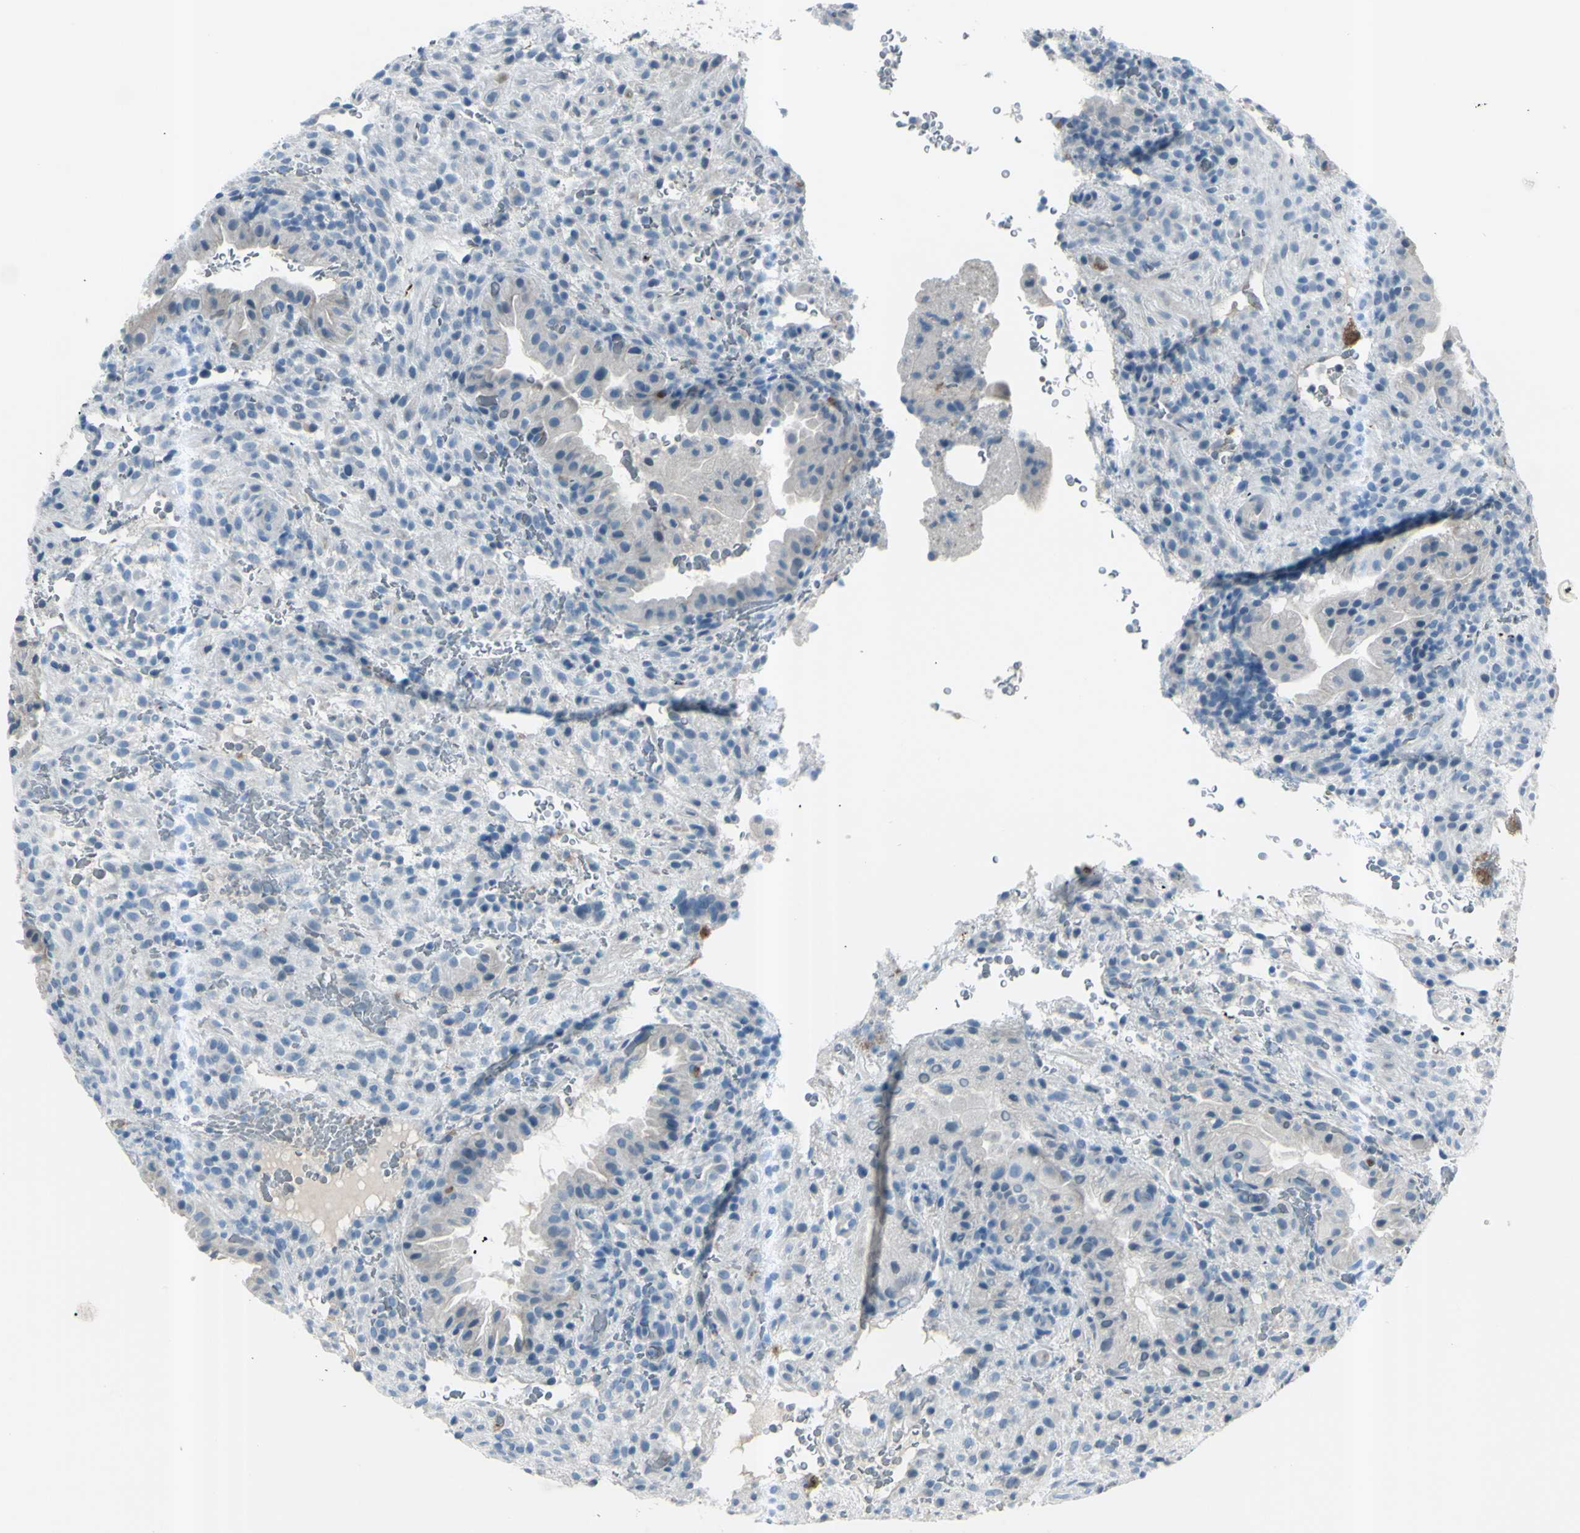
{"staining": {"intensity": "negative", "quantity": "none", "location": "none"}, "tissue": "placenta", "cell_type": "Decidual cells", "image_type": "normal", "snomed": [{"axis": "morphology", "description": "Normal tissue, NOS"}, {"axis": "topography", "description": "Placenta"}], "caption": "A histopathology image of placenta stained for a protein displays no brown staining in decidual cells. (DAB (3,3'-diaminobenzidine) IHC, high magnification).", "gene": "GPR34", "patient": {"sex": "female", "age": 19}}